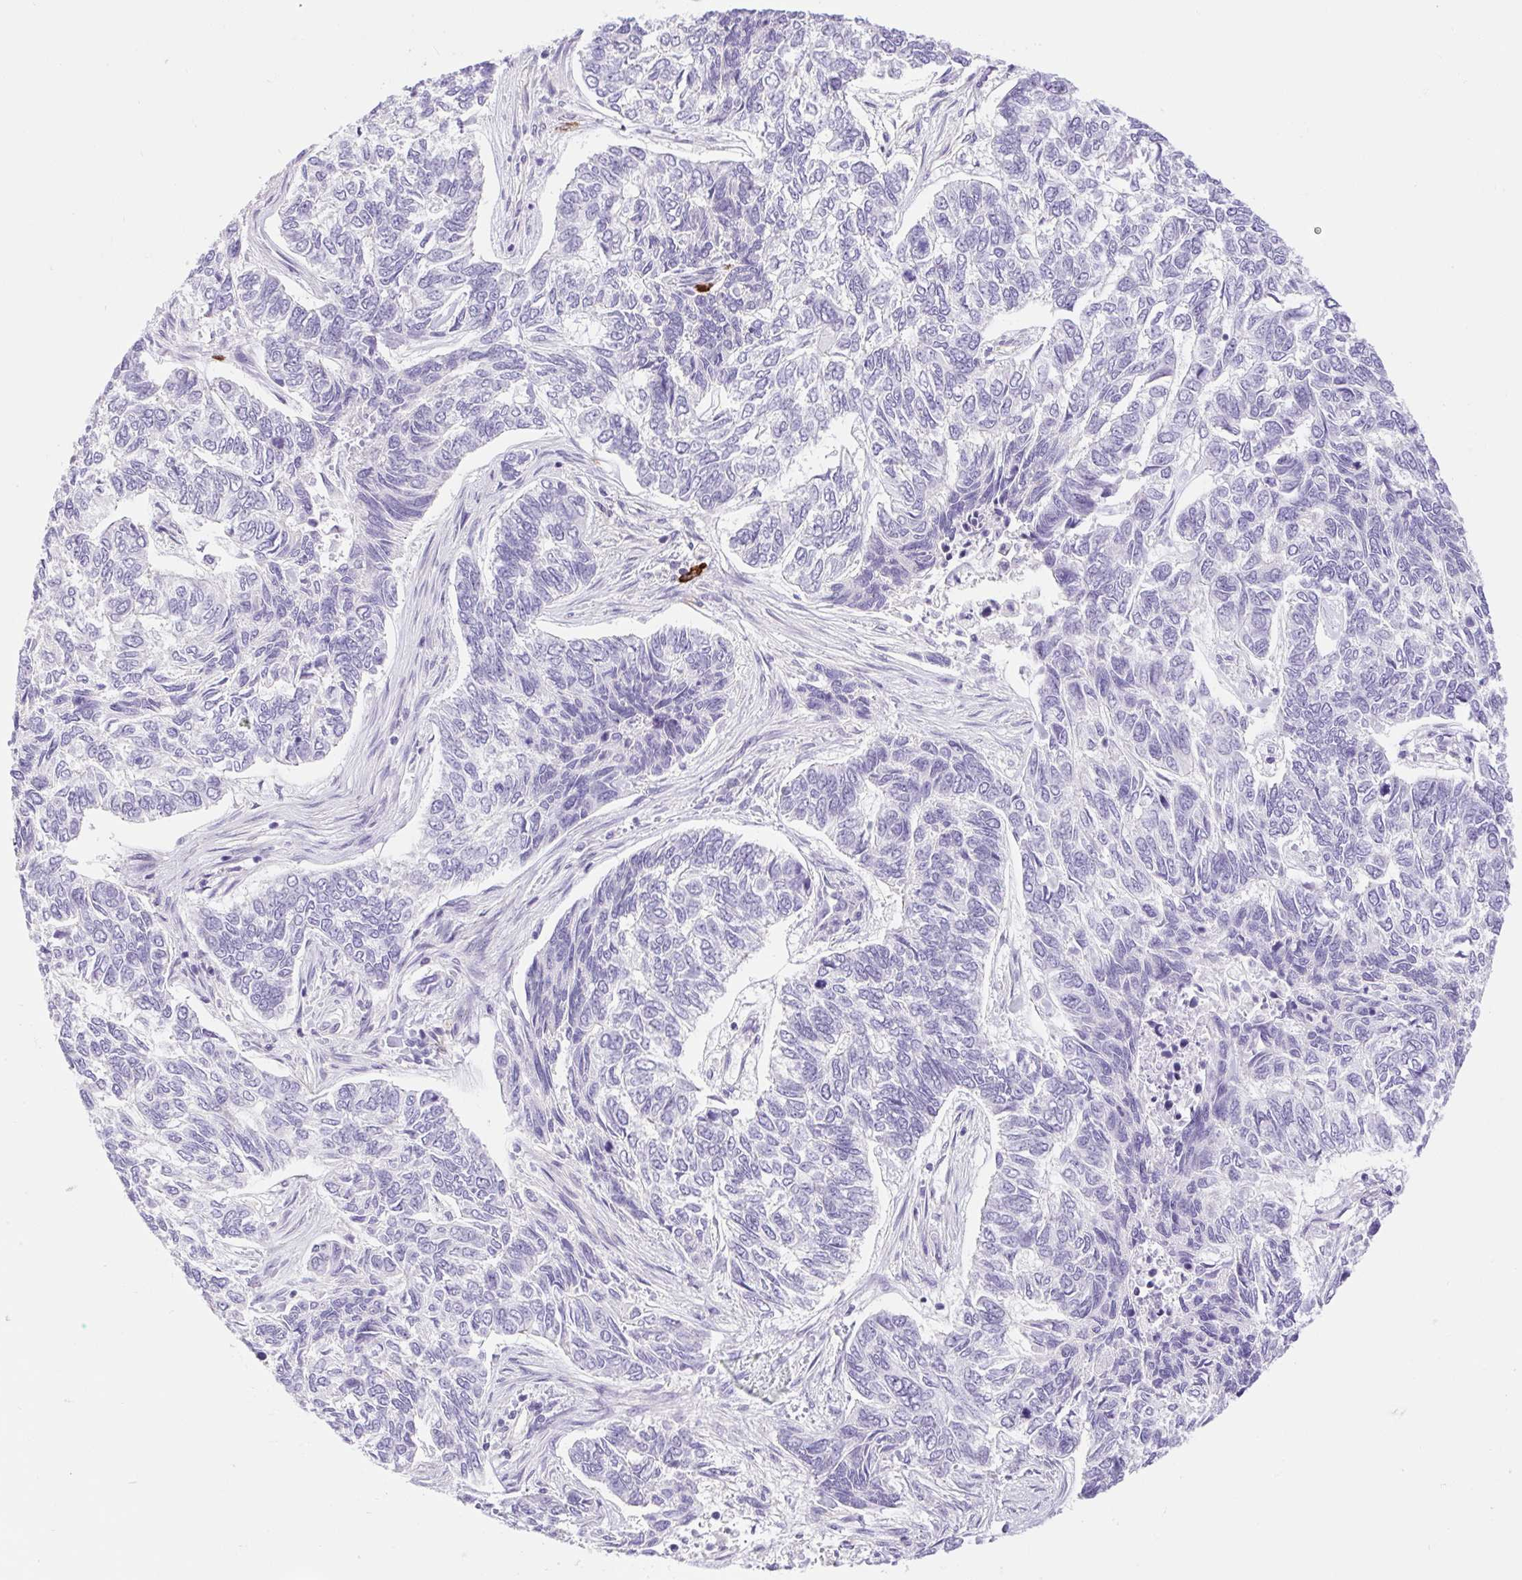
{"staining": {"intensity": "negative", "quantity": "none", "location": "none"}, "tissue": "skin cancer", "cell_type": "Tumor cells", "image_type": "cancer", "snomed": [{"axis": "morphology", "description": "Basal cell carcinoma"}, {"axis": "topography", "description": "Skin"}], "caption": "Tumor cells are negative for protein expression in human skin cancer (basal cell carcinoma).", "gene": "FAM177B", "patient": {"sex": "female", "age": 65}}